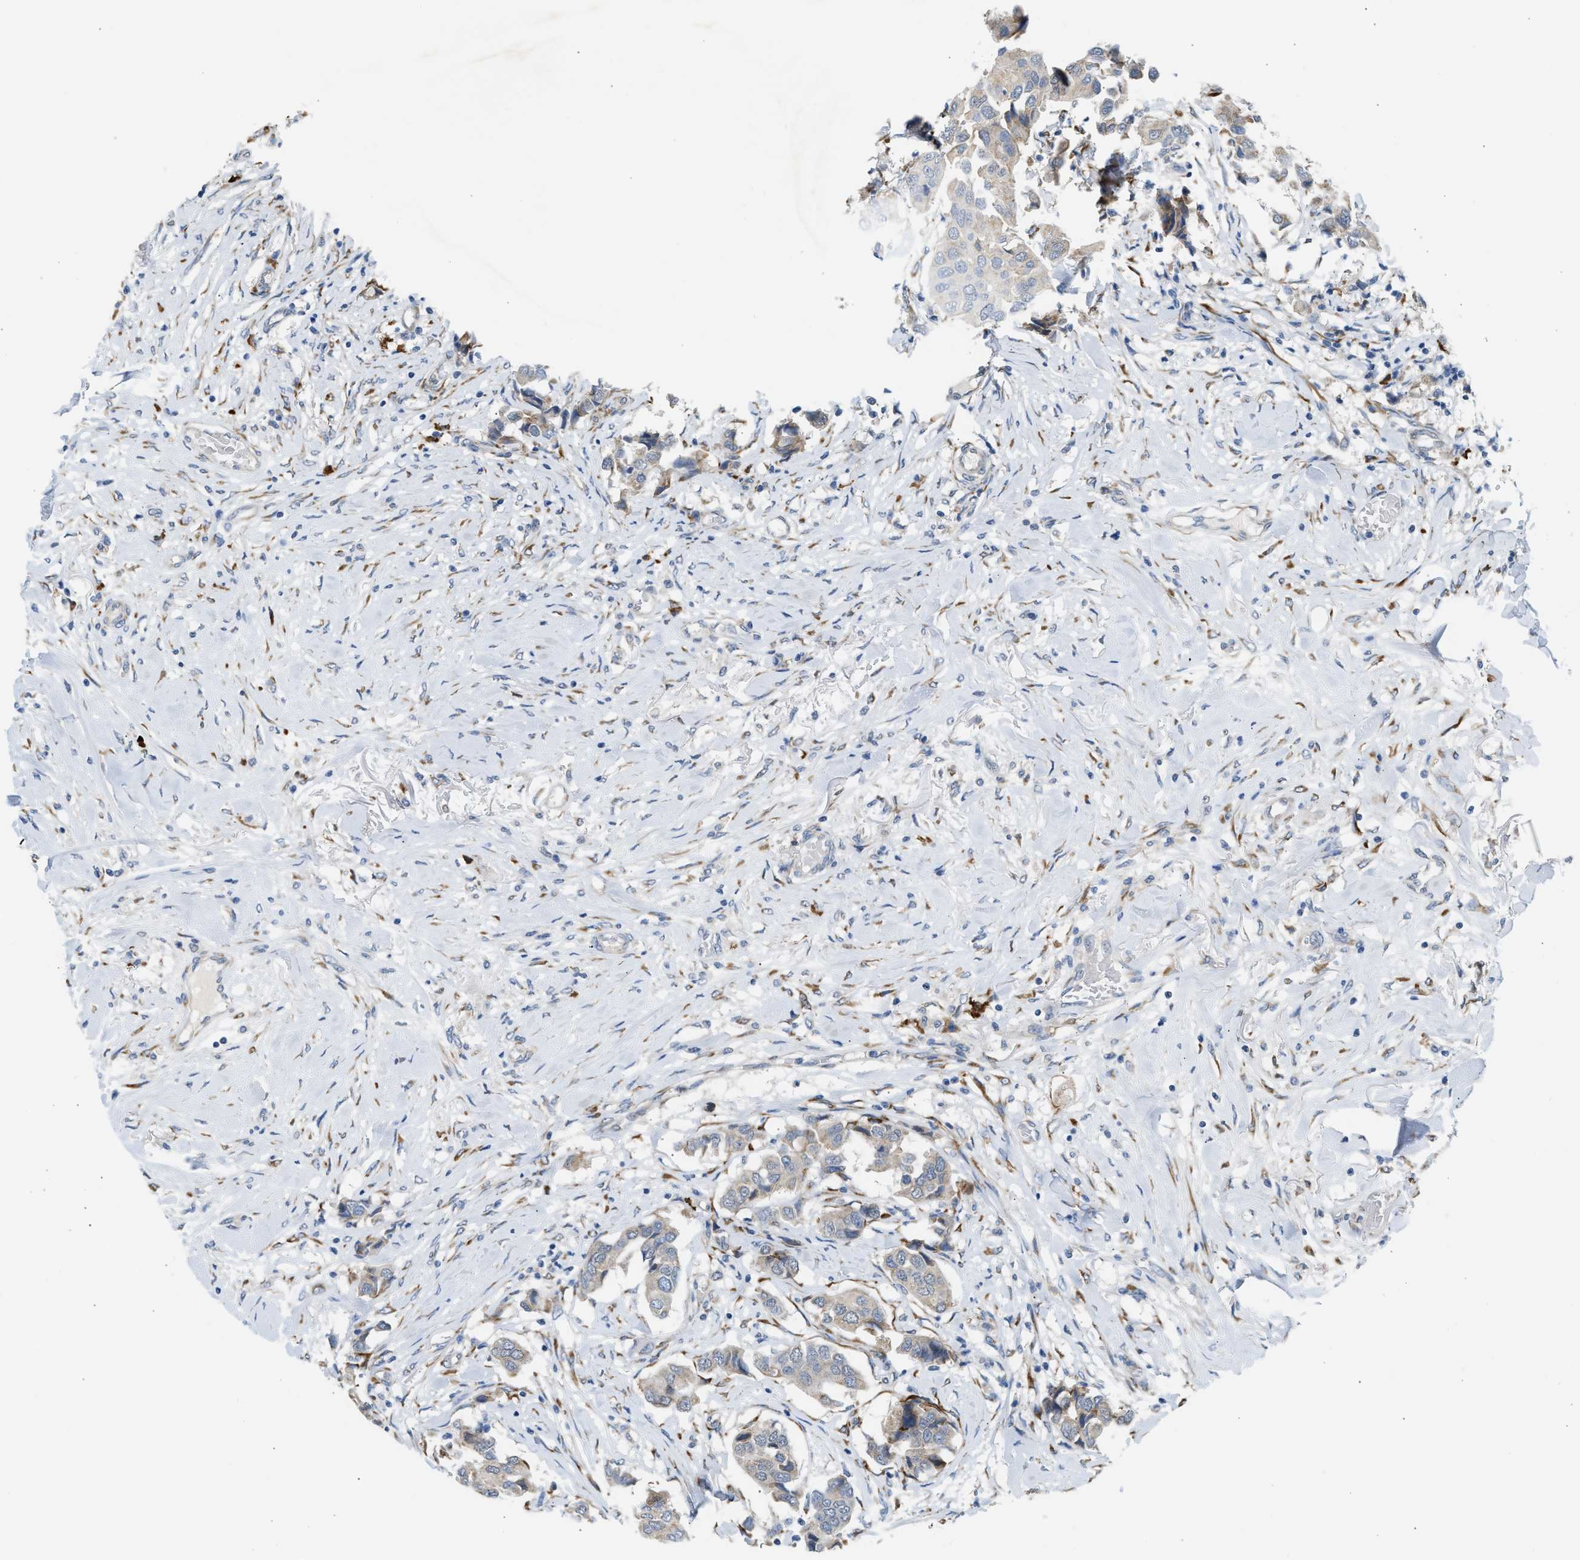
{"staining": {"intensity": "weak", "quantity": "<25%", "location": "cytoplasmic/membranous"}, "tissue": "breast cancer", "cell_type": "Tumor cells", "image_type": "cancer", "snomed": [{"axis": "morphology", "description": "Duct carcinoma"}, {"axis": "topography", "description": "Breast"}], "caption": "Immunohistochemistry of breast cancer displays no expression in tumor cells.", "gene": "KCNC2", "patient": {"sex": "female", "age": 80}}